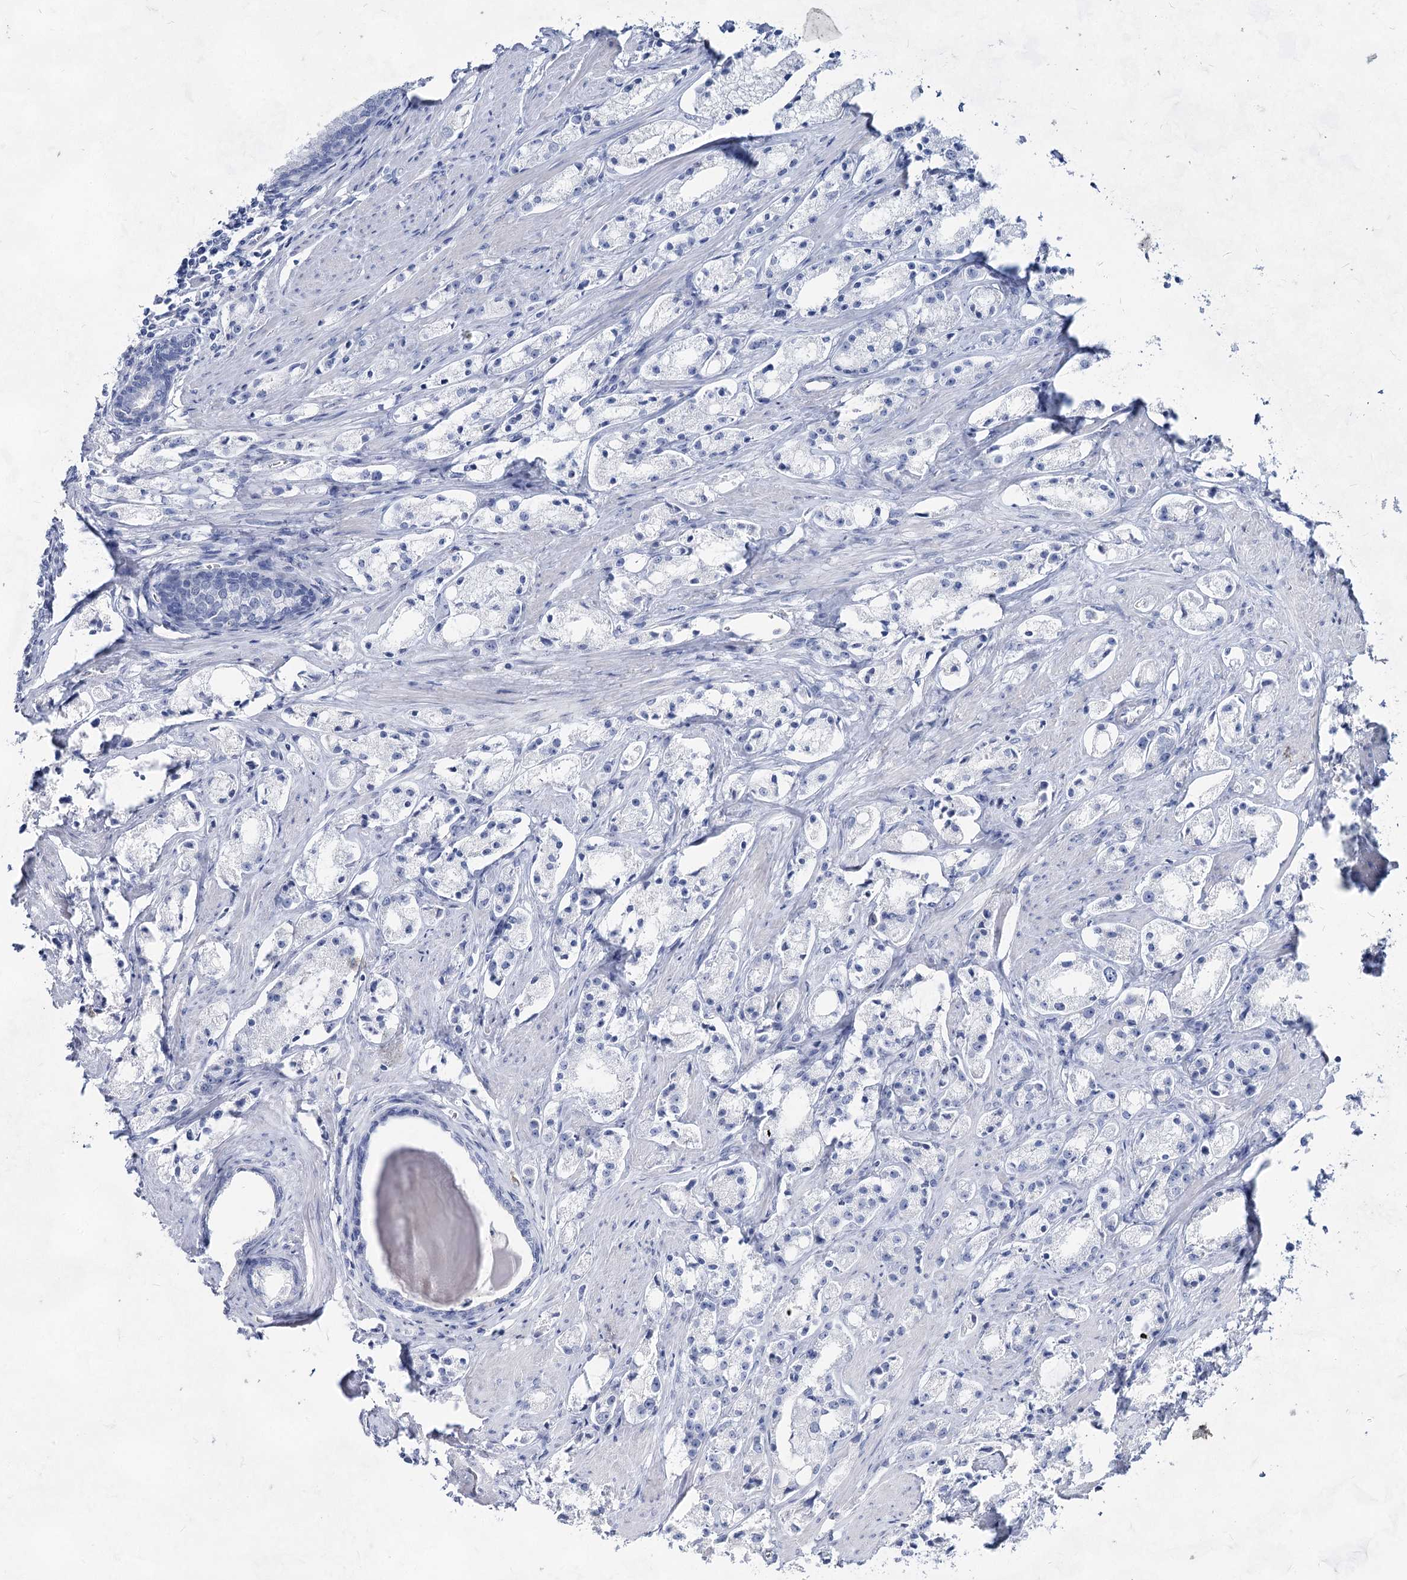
{"staining": {"intensity": "negative", "quantity": "none", "location": "none"}, "tissue": "prostate cancer", "cell_type": "Tumor cells", "image_type": "cancer", "snomed": [{"axis": "morphology", "description": "Adenocarcinoma, High grade"}, {"axis": "topography", "description": "Prostate"}], "caption": "Prostate adenocarcinoma (high-grade) was stained to show a protein in brown. There is no significant expression in tumor cells.", "gene": "ACRV1", "patient": {"sex": "male", "age": 66}}